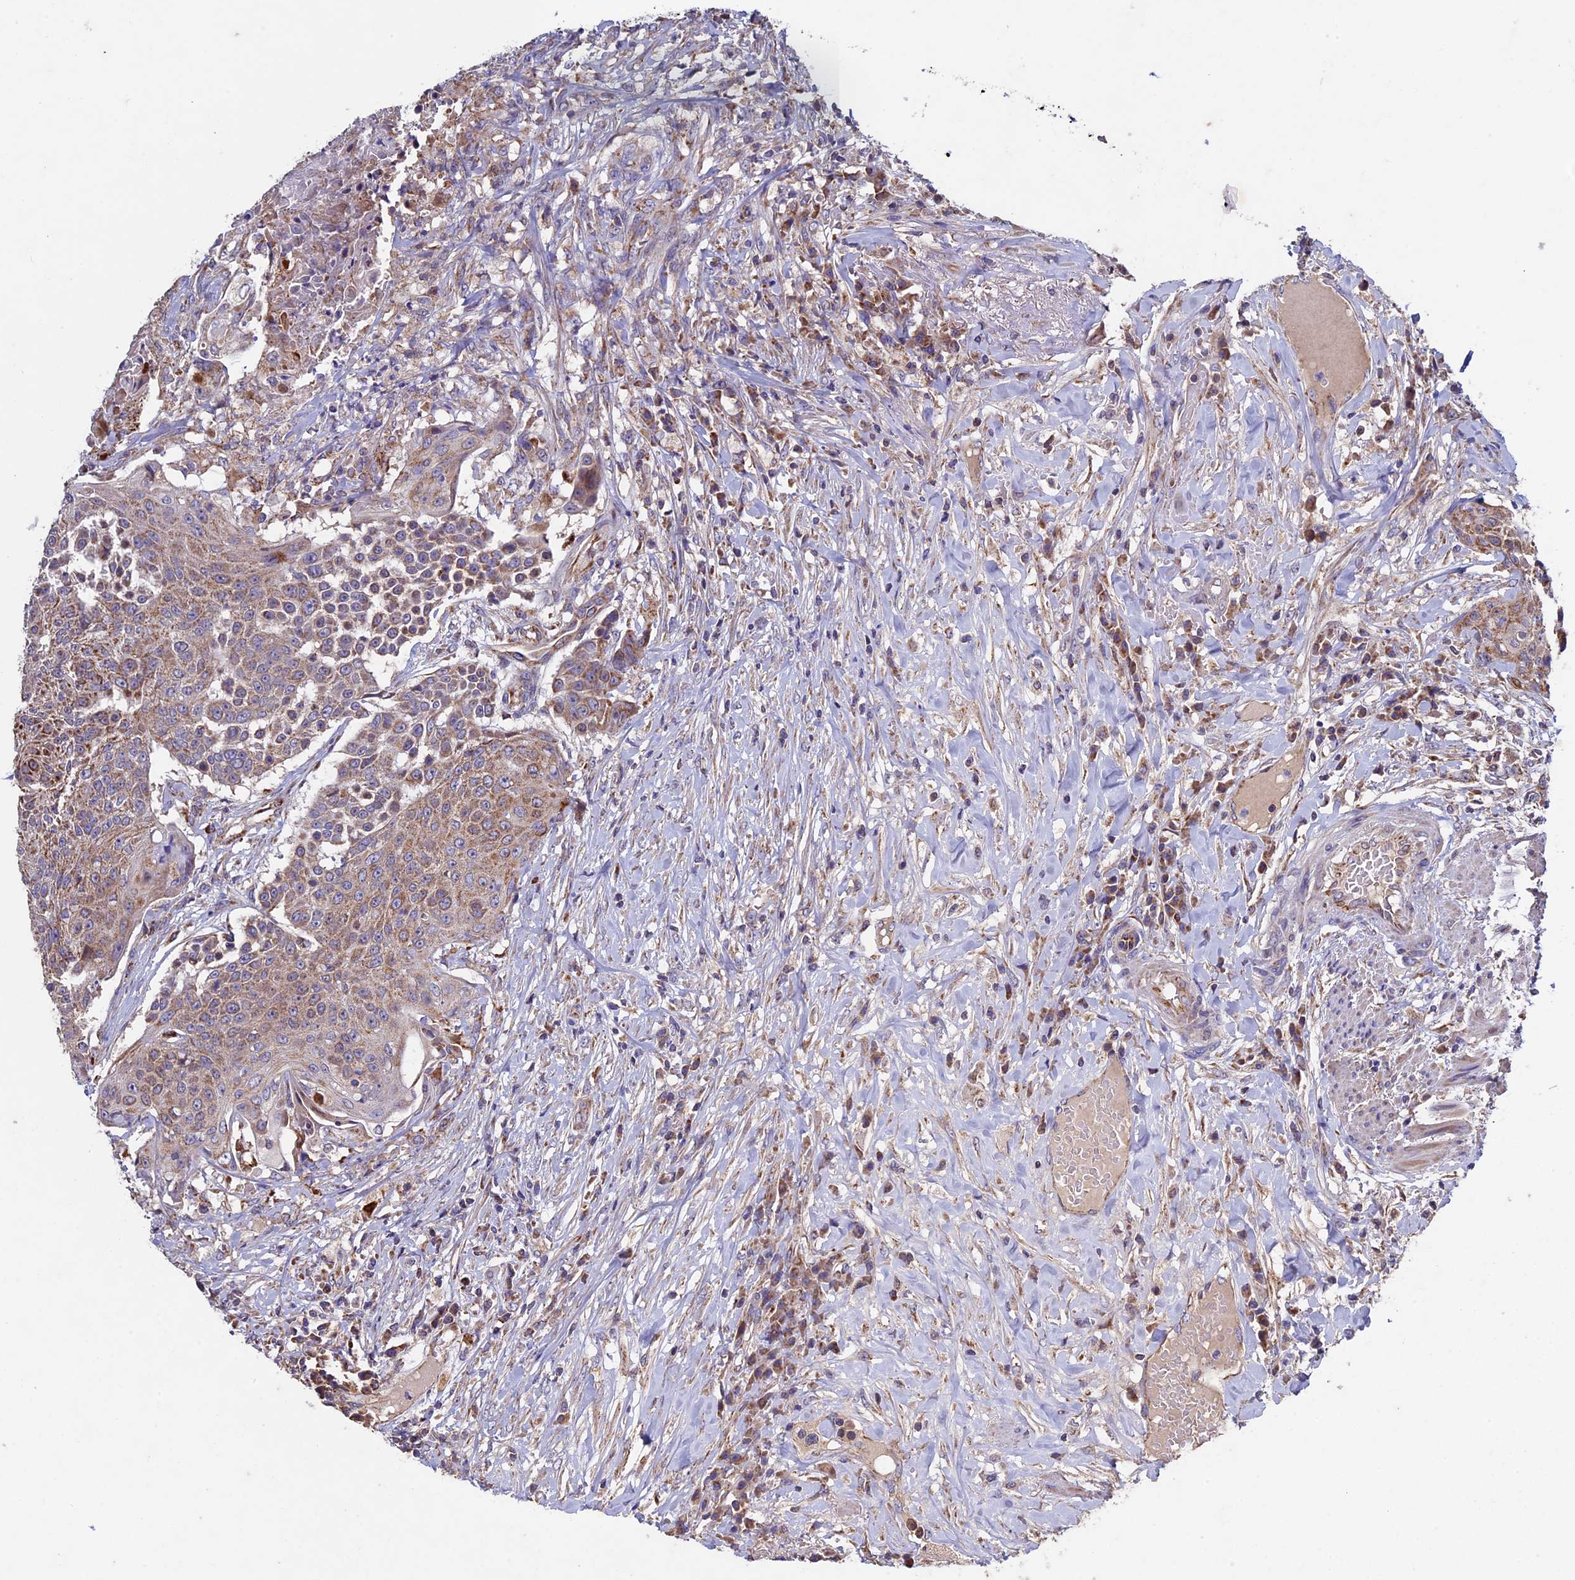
{"staining": {"intensity": "moderate", "quantity": ">75%", "location": "cytoplasmic/membranous"}, "tissue": "urothelial cancer", "cell_type": "Tumor cells", "image_type": "cancer", "snomed": [{"axis": "morphology", "description": "Urothelial carcinoma, High grade"}, {"axis": "topography", "description": "Urinary bladder"}], "caption": "Immunohistochemistry (DAB (3,3'-diaminobenzidine)) staining of urothelial cancer demonstrates moderate cytoplasmic/membranous protein staining in about >75% of tumor cells.", "gene": "RNF17", "patient": {"sex": "female", "age": 63}}